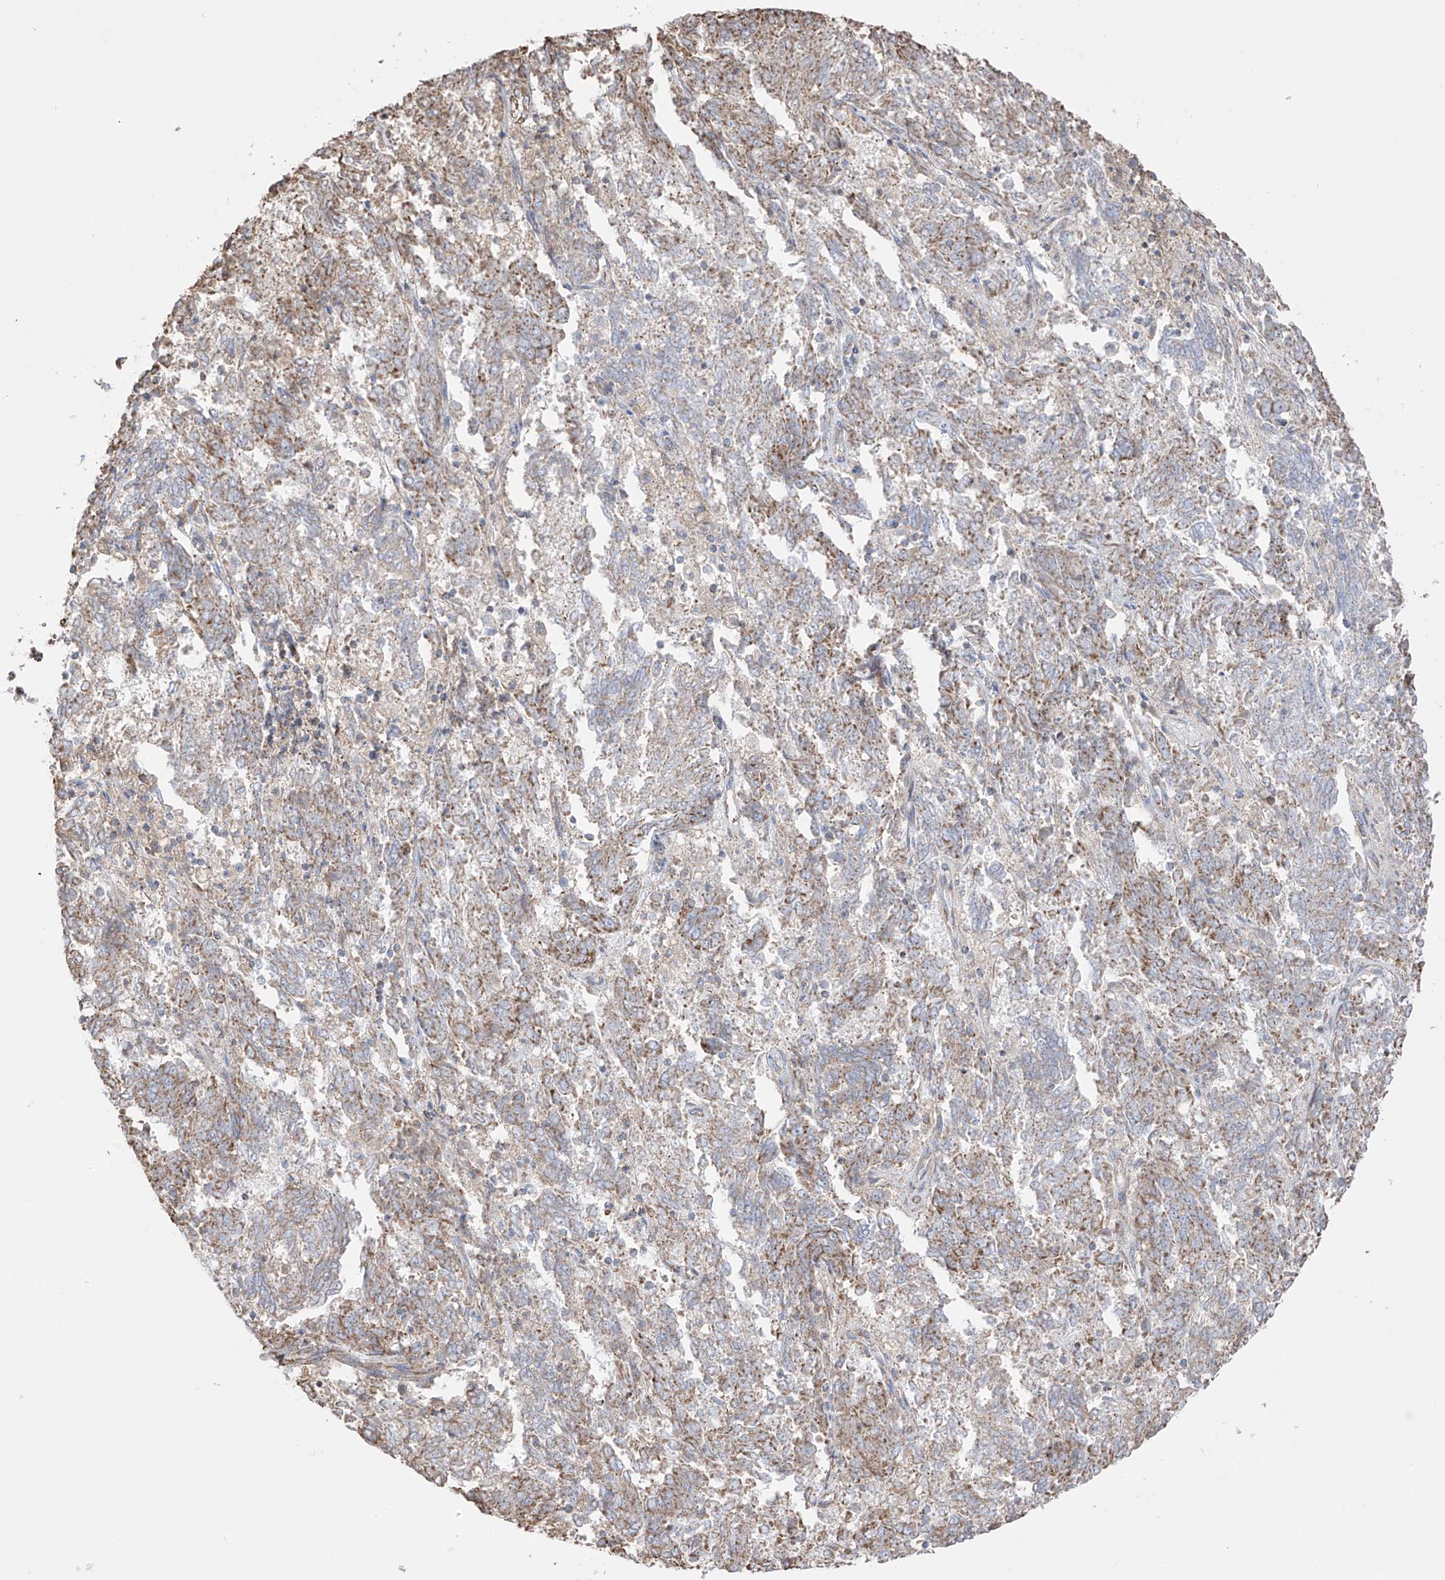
{"staining": {"intensity": "moderate", "quantity": ">75%", "location": "cytoplasmic/membranous"}, "tissue": "endometrial cancer", "cell_type": "Tumor cells", "image_type": "cancer", "snomed": [{"axis": "morphology", "description": "Adenocarcinoma, NOS"}, {"axis": "topography", "description": "Endometrium"}], "caption": "Tumor cells exhibit medium levels of moderate cytoplasmic/membranous expression in approximately >75% of cells in adenocarcinoma (endometrial).", "gene": "XKR3", "patient": {"sex": "female", "age": 80}}